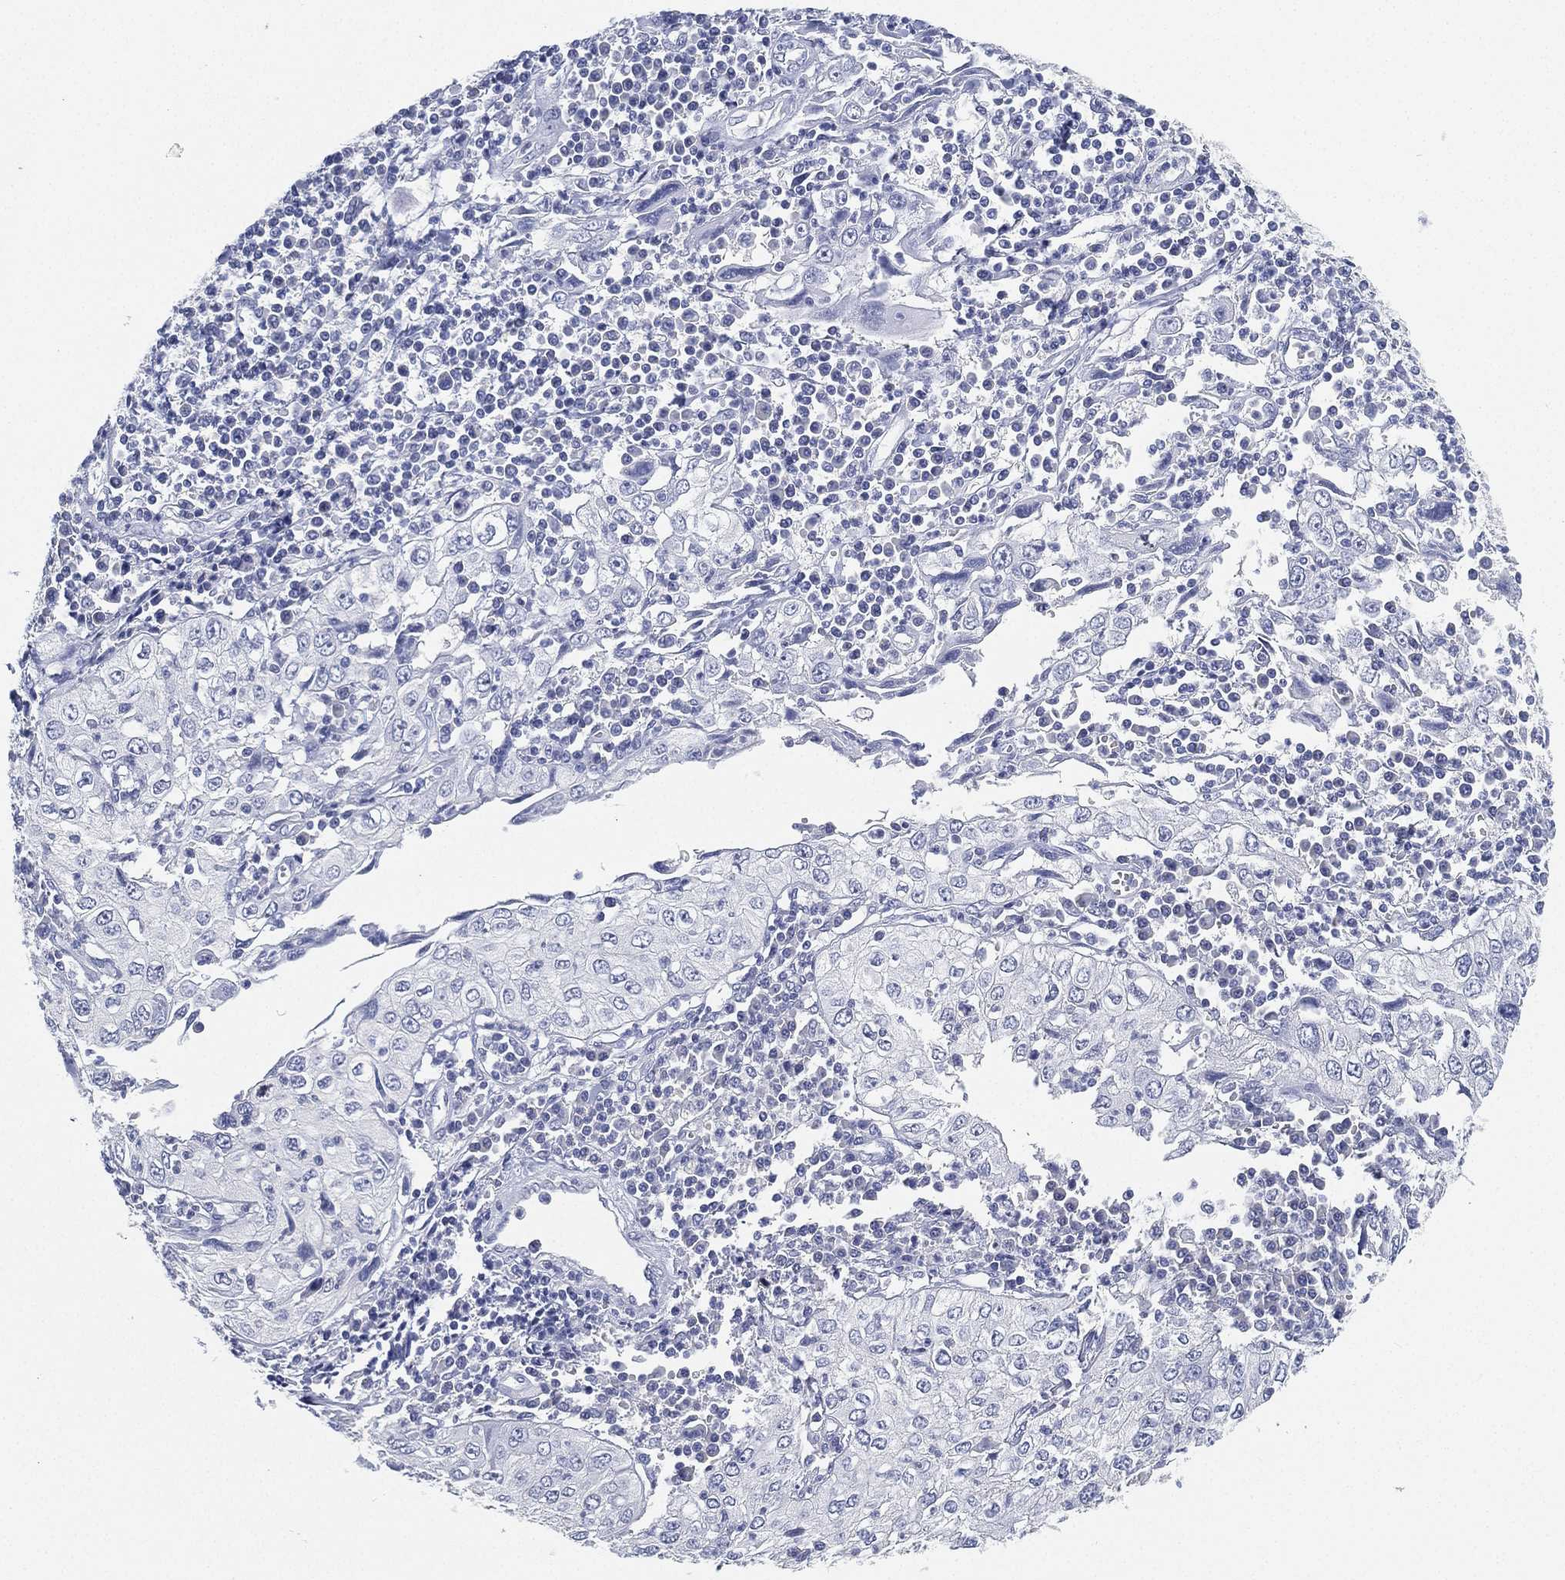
{"staining": {"intensity": "negative", "quantity": "none", "location": "none"}, "tissue": "cervical cancer", "cell_type": "Tumor cells", "image_type": "cancer", "snomed": [{"axis": "morphology", "description": "Squamous cell carcinoma, NOS"}, {"axis": "topography", "description": "Cervix"}], "caption": "There is no significant positivity in tumor cells of cervical cancer (squamous cell carcinoma).", "gene": "FAM187B", "patient": {"sex": "female", "age": 24}}